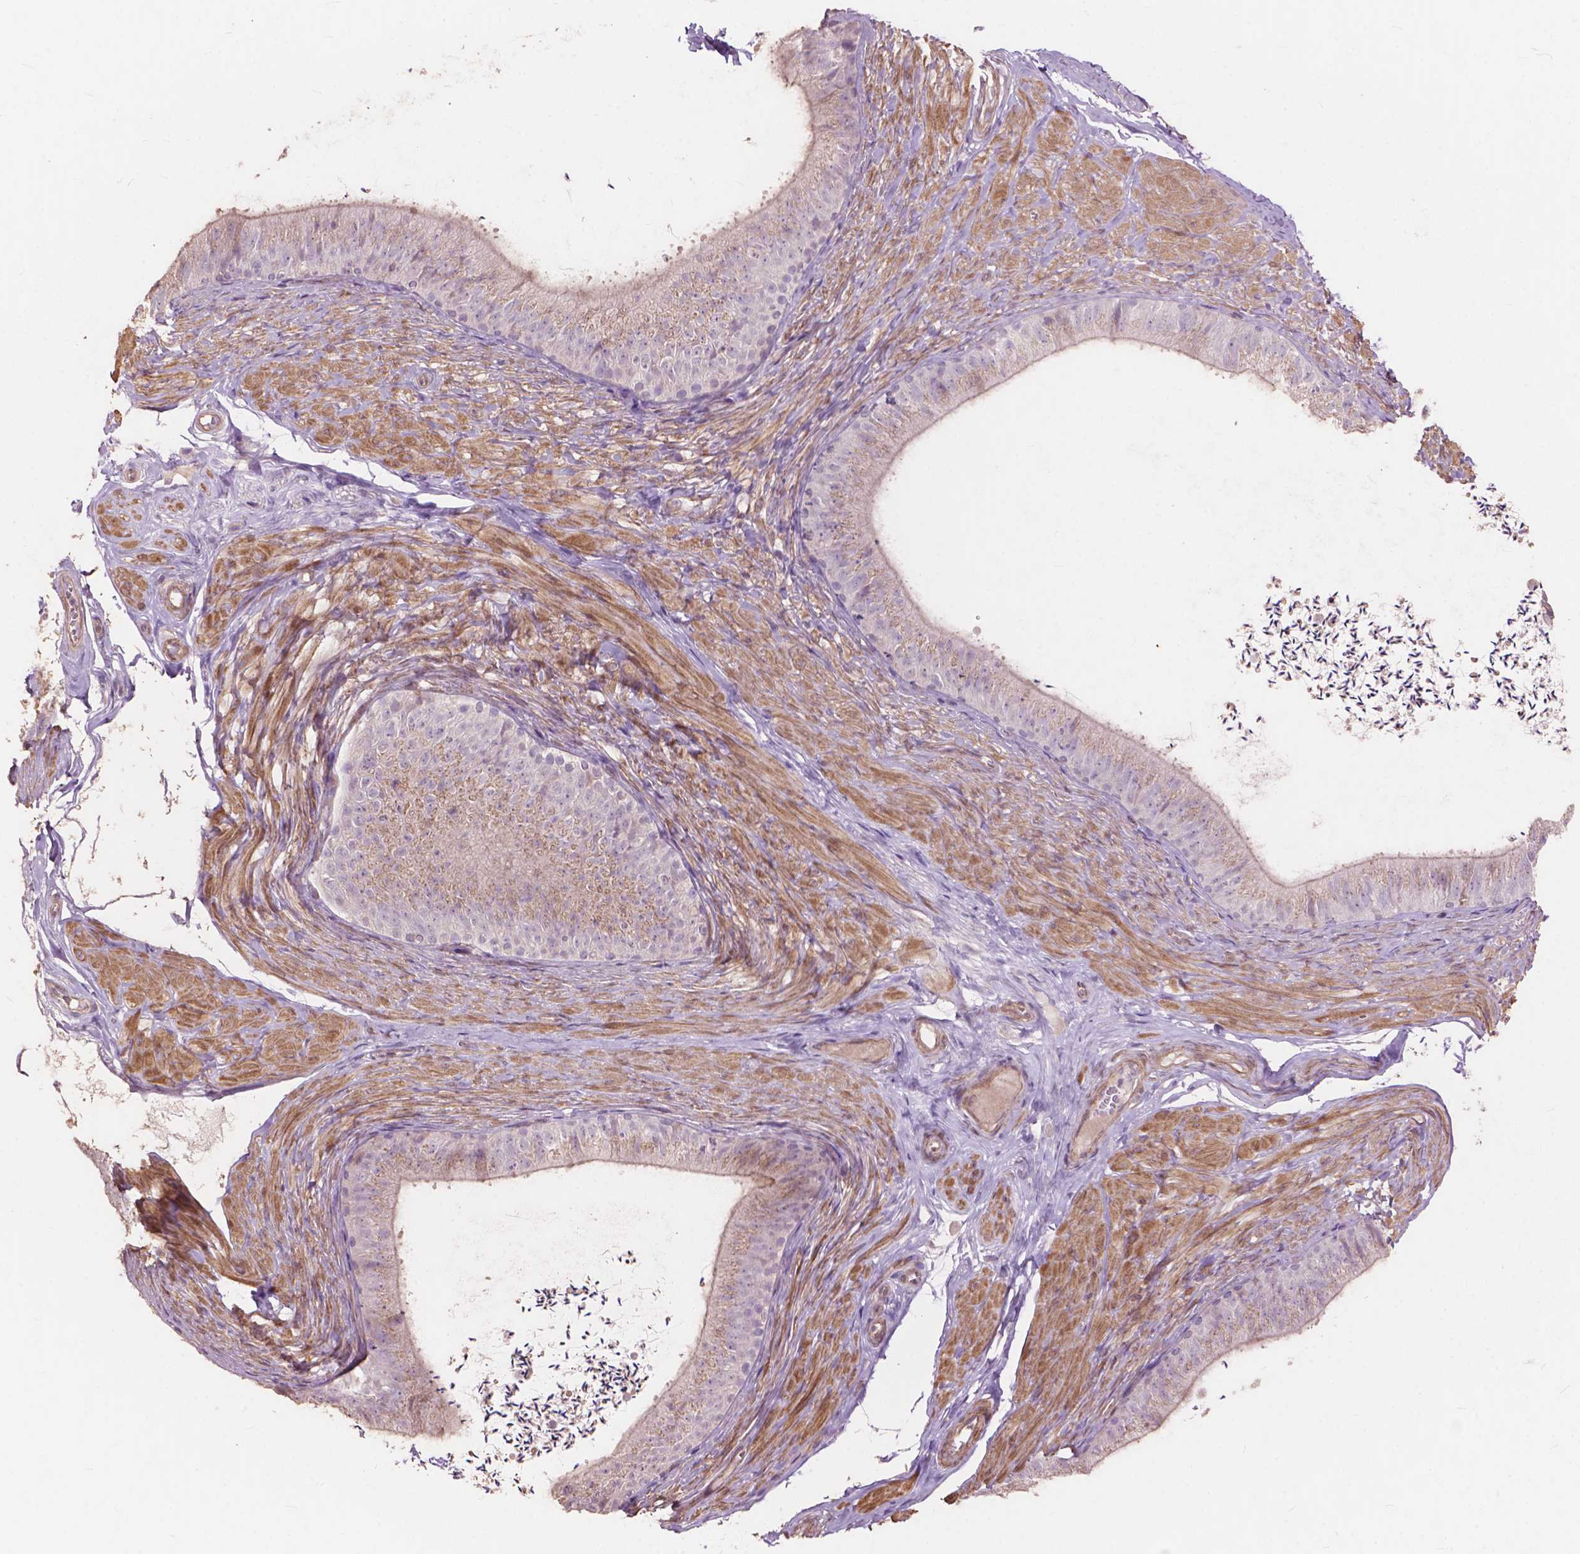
{"staining": {"intensity": "weak", "quantity": "<25%", "location": "cytoplasmic/membranous"}, "tissue": "epididymis", "cell_type": "Glandular cells", "image_type": "normal", "snomed": [{"axis": "morphology", "description": "Normal tissue, NOS"}, {"axis": "topography", "description": "Epididymis, spermatic cord, NOS"}, {"axis": "topography", "description": "Epididymis"}, {"axis": "topography", "description": "Peripheral nerve tissue"}], "caption": "IHC photomicrograph of benign human epididymis stained for a protein (brown), which shows no expression in glandular cells. Brightfield microscopy of IHC stained with DAB (3,3'-diaminobenzidine) (brown) and hematoxylin (blue), captured at high magnification.", "gene": "FNIP1", "patient": {"sex": "male", "age": 29}}